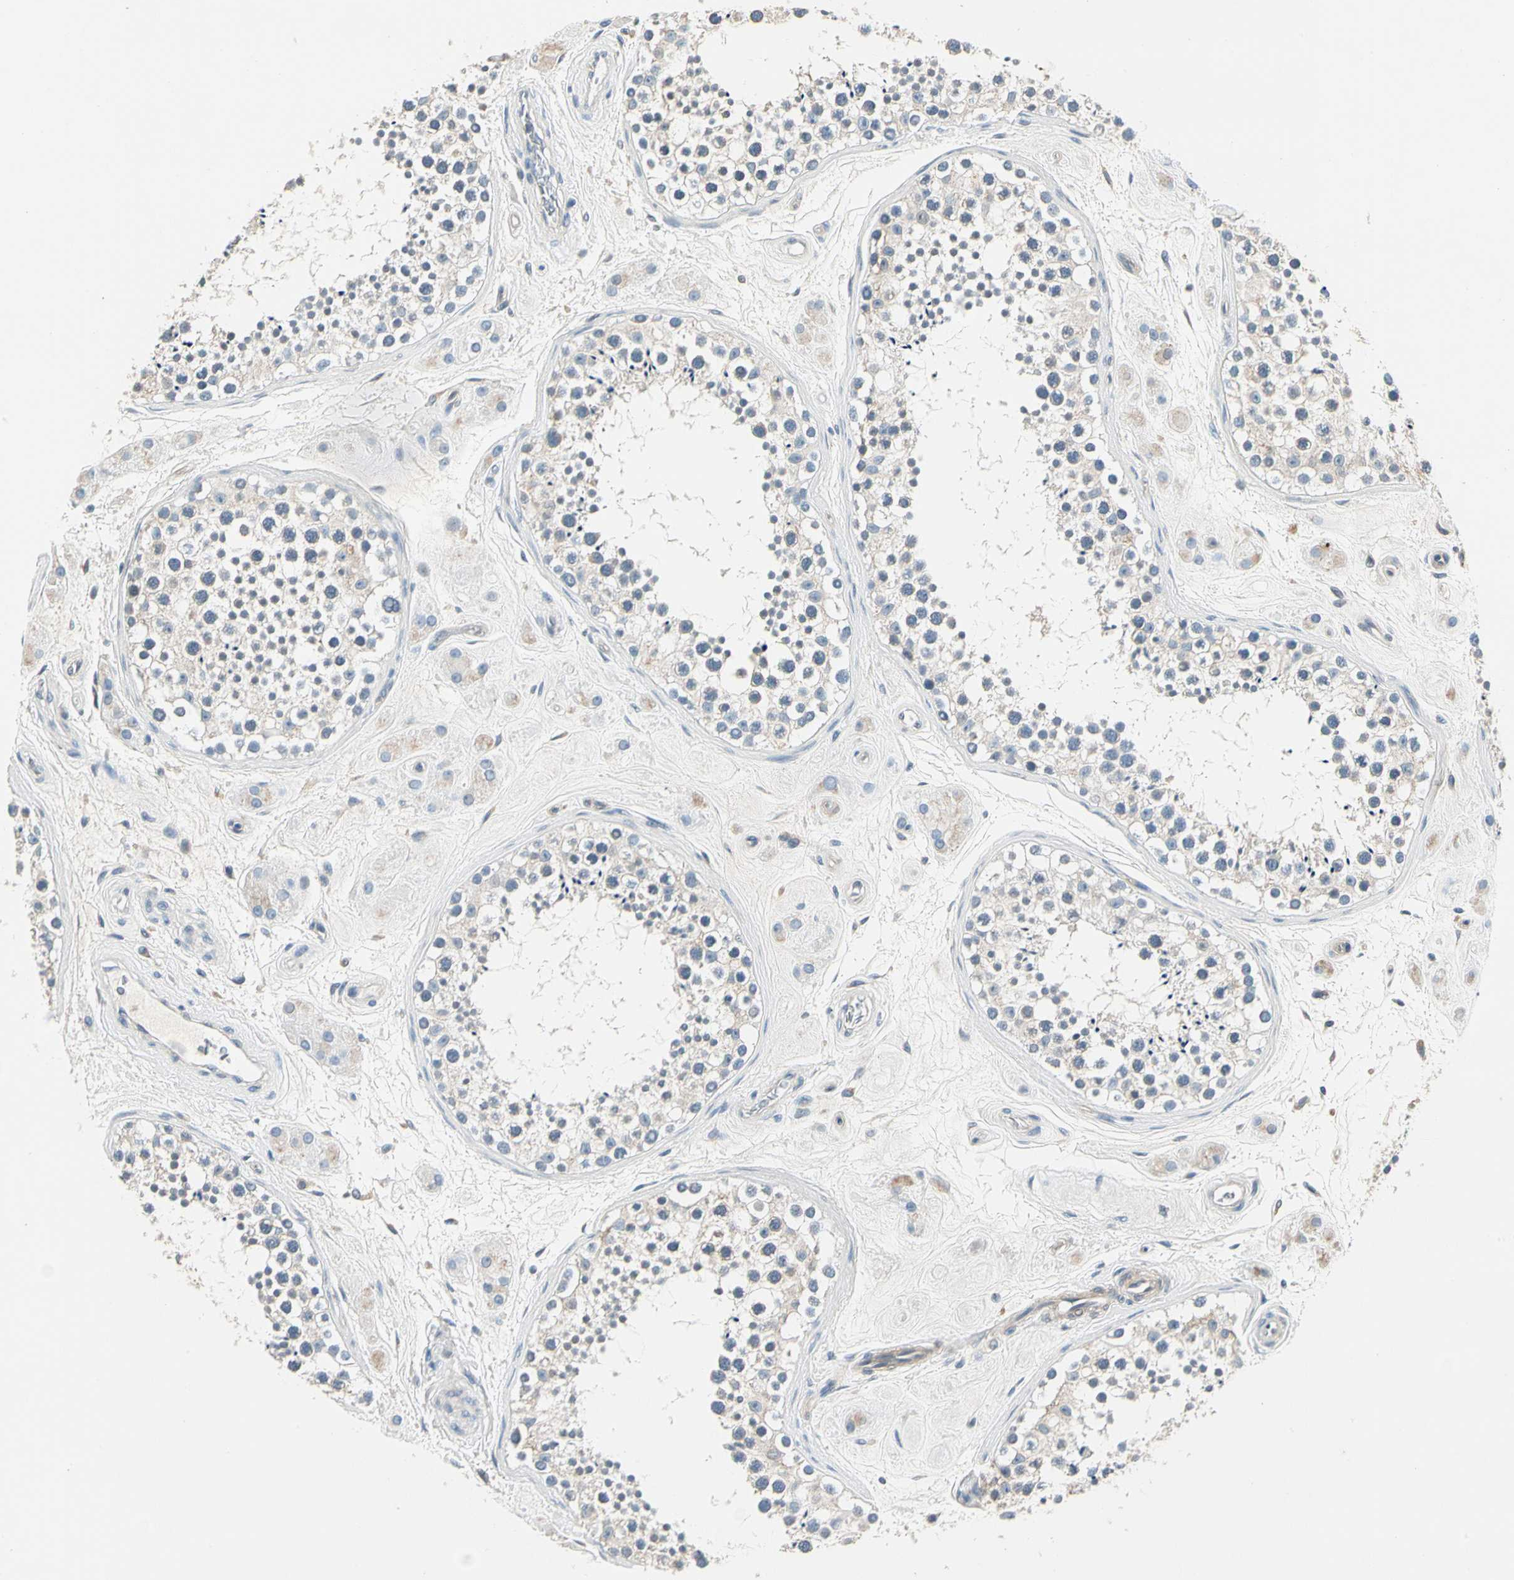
{"staining": {"intensity": "weak", "quantity": "25%-75%", "location": "cytoplasmic/membranous"}, "tissue": "testis", "cell_type": "Cells in seminiferous ducts", "image_type": "normal", "snomed": [{"axis": "morphology", "description": "Normal tissue, NOS"}, {"axis": "topography", "description": "Testis"}], "caption": "Immunohistochemistry (IHC) of benign human testis demonstrates low levels of weak cytoplasmic/membranous positivity in about 25%-75% of cells in seminiferous ducts. (DAB (3,3'-diaminobenzidine) IHC, brown staining for protein, blue staining for nuclei).", "gene": "ROCK2", "patient": {"sex": "male", "age": 38}}